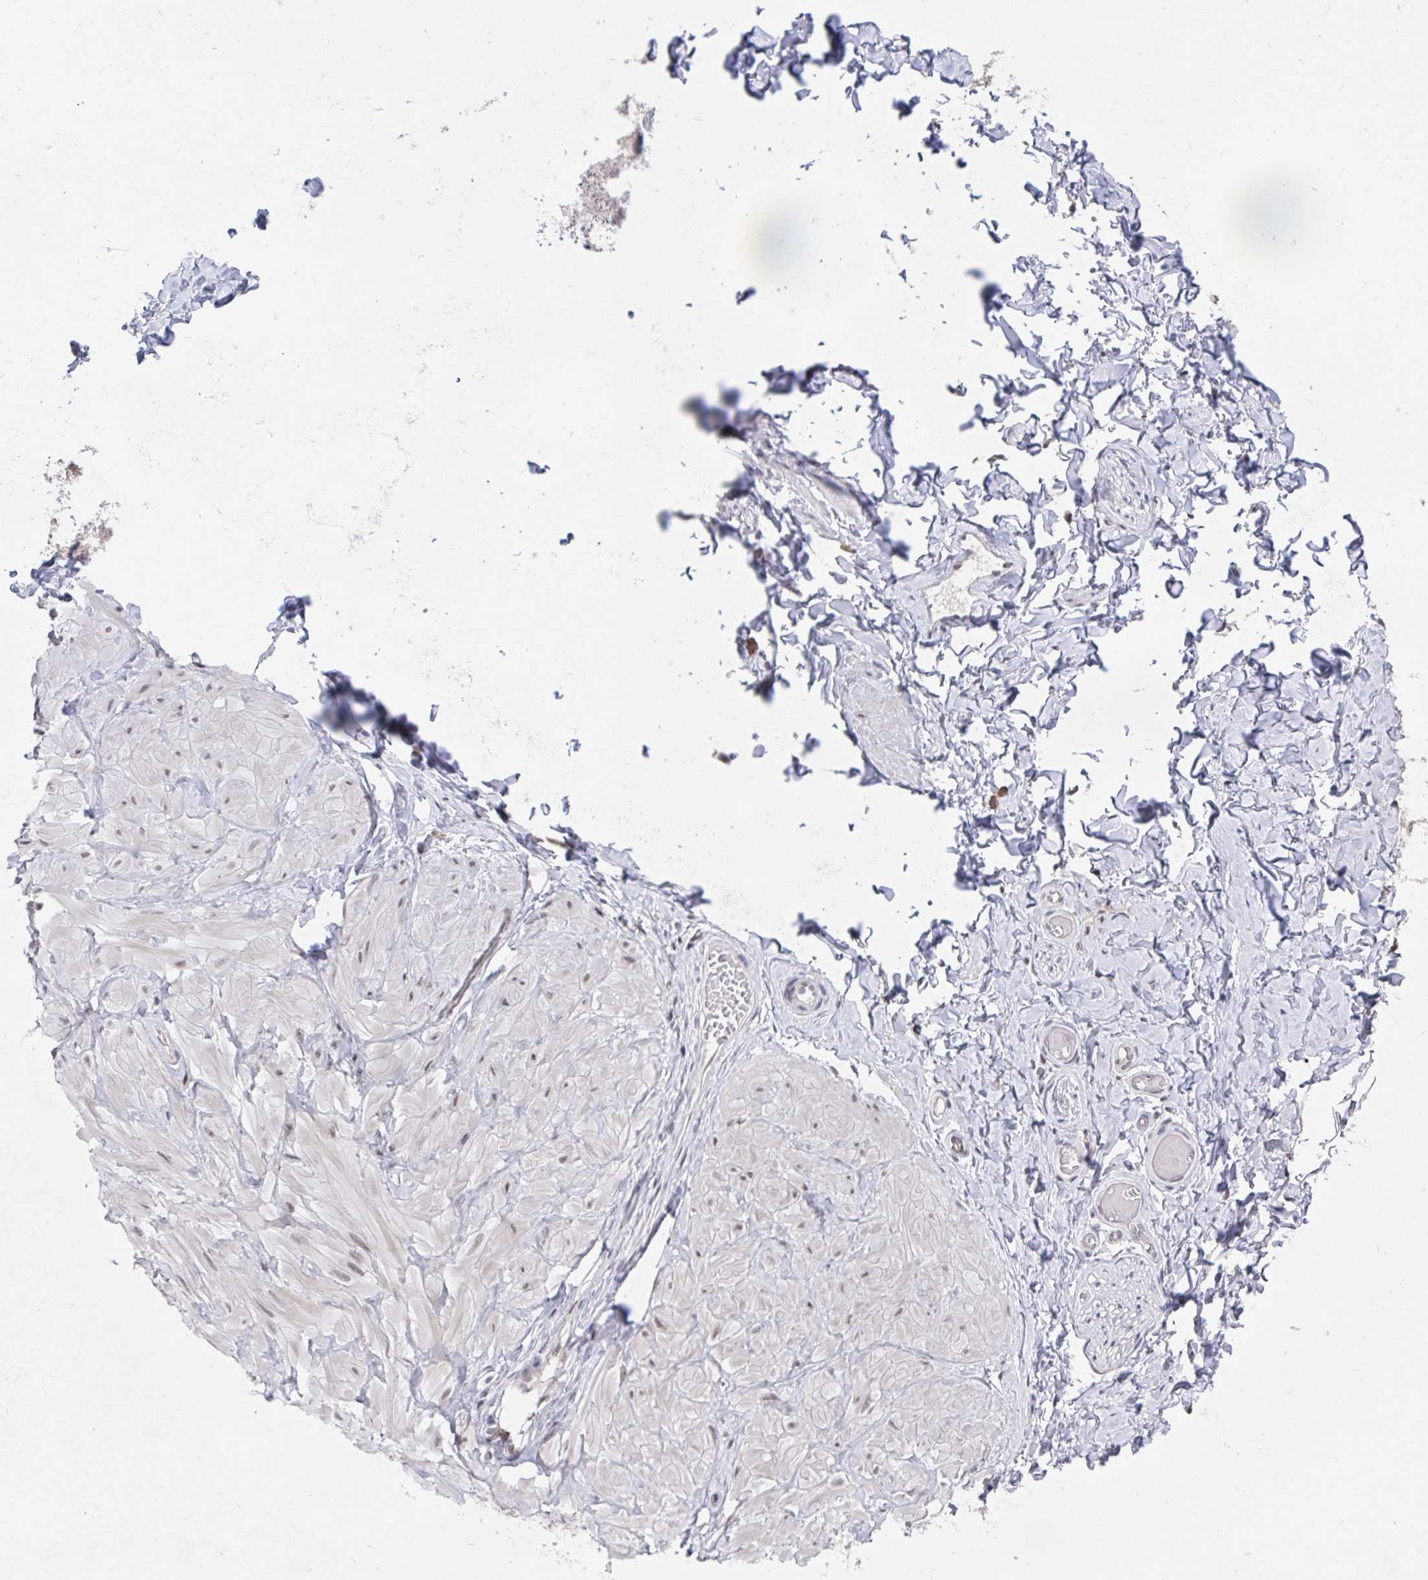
{"staining": {"intensity": "moderate", "quantity": "<25%", "location": "nuclear"}, "tissue": "adipose tissue", "cell_type": "Adipocytes", "image_type": "normal", "snomed": [{"axis": "morphology", "description": "Normal tissue, NOS"}, {"axis": "topography", "description": "Soft tissue"}, {"axis": "topography", "description": "Adipose tissue"}, {"axis": "topography", "description": "Vascular tissue"}, {"axis": "topography", "description": "Peripheral nerve tissue"}], "caption": "Approximately <25% of adipocytes in normal human adipose tissue reveal moderate nuclear protein staining as visualized by brown immunohistochemical staining.", "gene": "JMJD1C", "patient": {"sex": "male", "age": 29}}